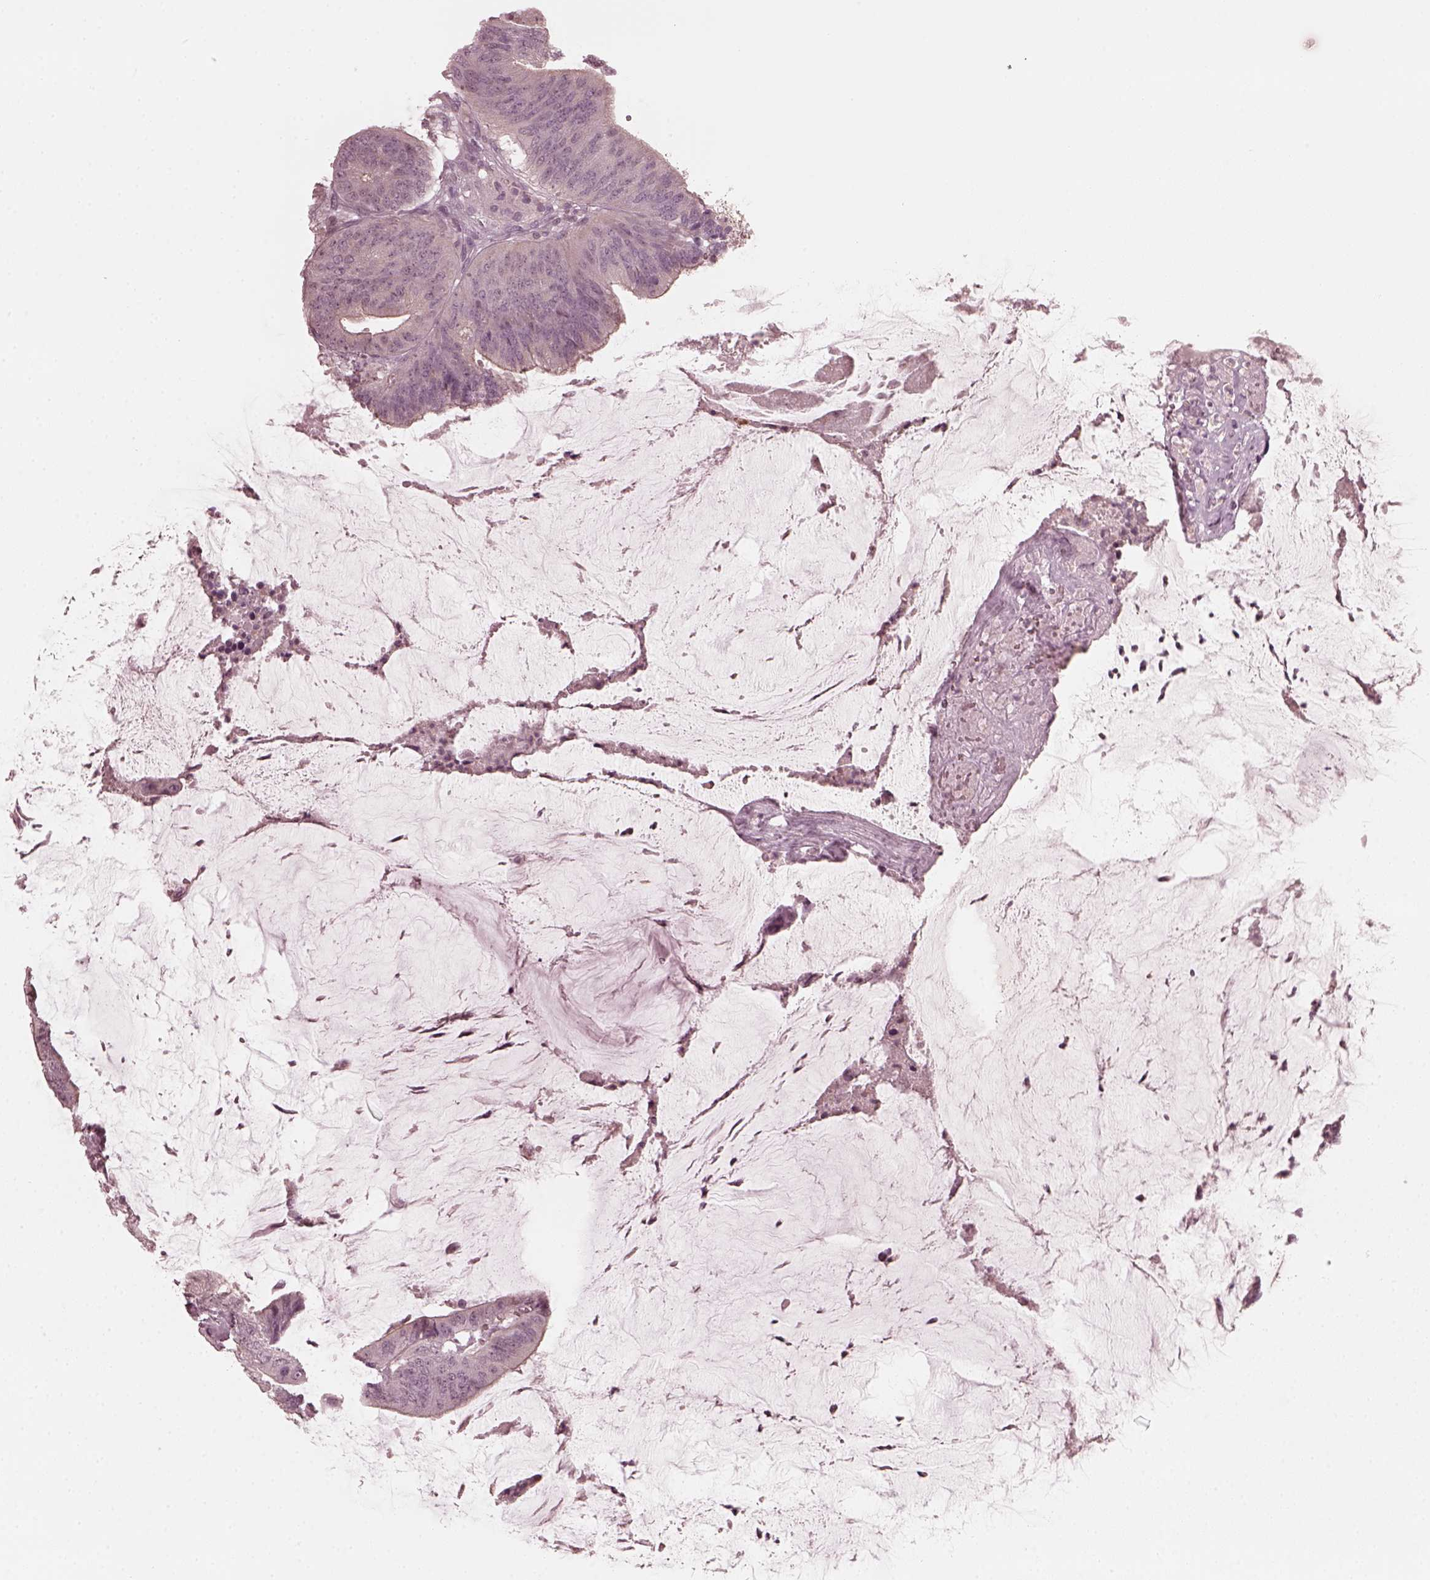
{"staining": {"intensity": "negative", "quantity": "none", "location": "none"}, "tissue": "colorectal cancer", "cell_type": "Tumor cells", "image_type": "cancer", "snomed": [{"axis": "morphology", "description": "Adenocarcinoma, NOS"}, {"axis": "topography", "description": "Colon"}], "caption": "Immunohistochemistry (IHC) micrograph of neoplastic tissue: colorectal cancer (adenocarcinoma) stained with DAB exhibits no significant protein positivity in tumor cells.", "gene": "CCDC170", "patient": {"sex": "female", "age": 43}}